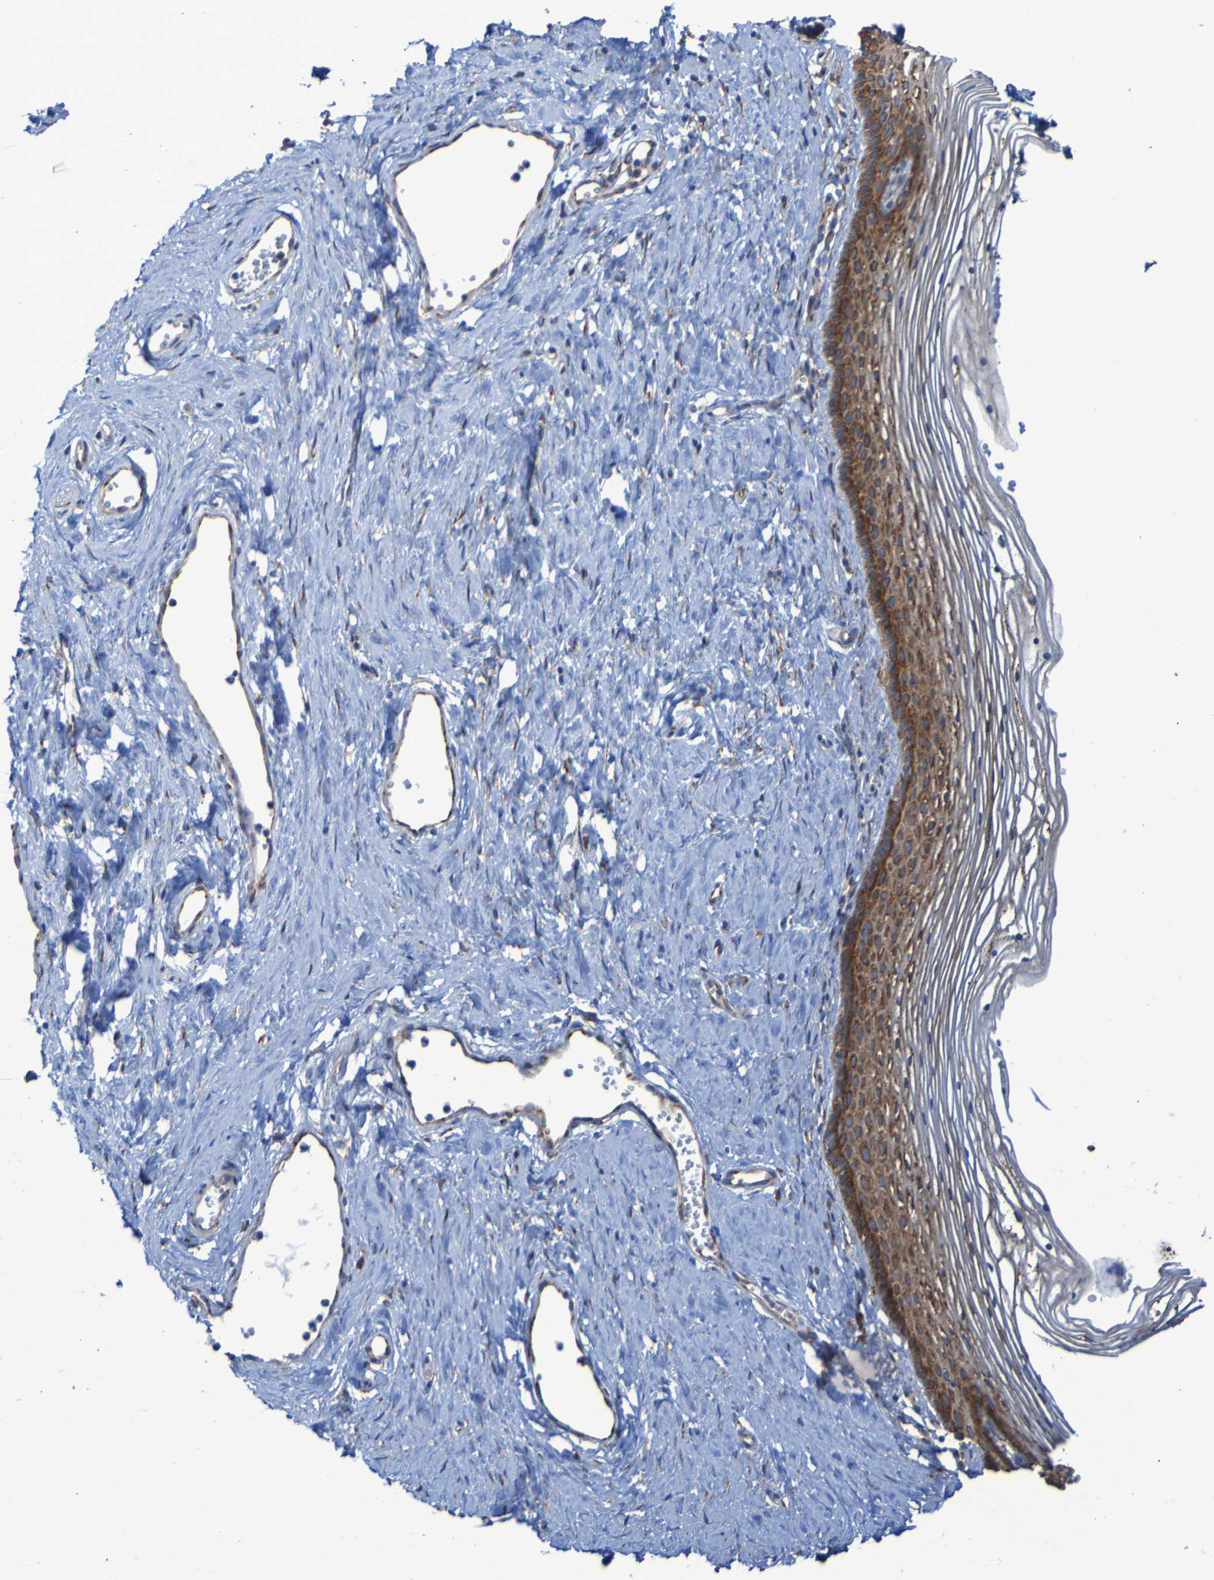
{"staining": {"intensity": "moderate", "quantity": ">75%", "location": "cytoplasmic/membranous"}, "tissue": "vagina", "cell_type": "Squamous epithelial cells", "image_type": "normal", "snomed": [{"axis": "morphology", "description": "Normal tissue, NOS"}, {"axis": "topography", "description": "Vagina"}], "caption": "Protein positivity by immunohistochemistry reveals moderate cytoplasmic/membranous positivity in approximately >75% of squamous epithelial cells in normal vagina.", "gene": "FKBP3", "patient": {"sex": "female", "age": 32}}